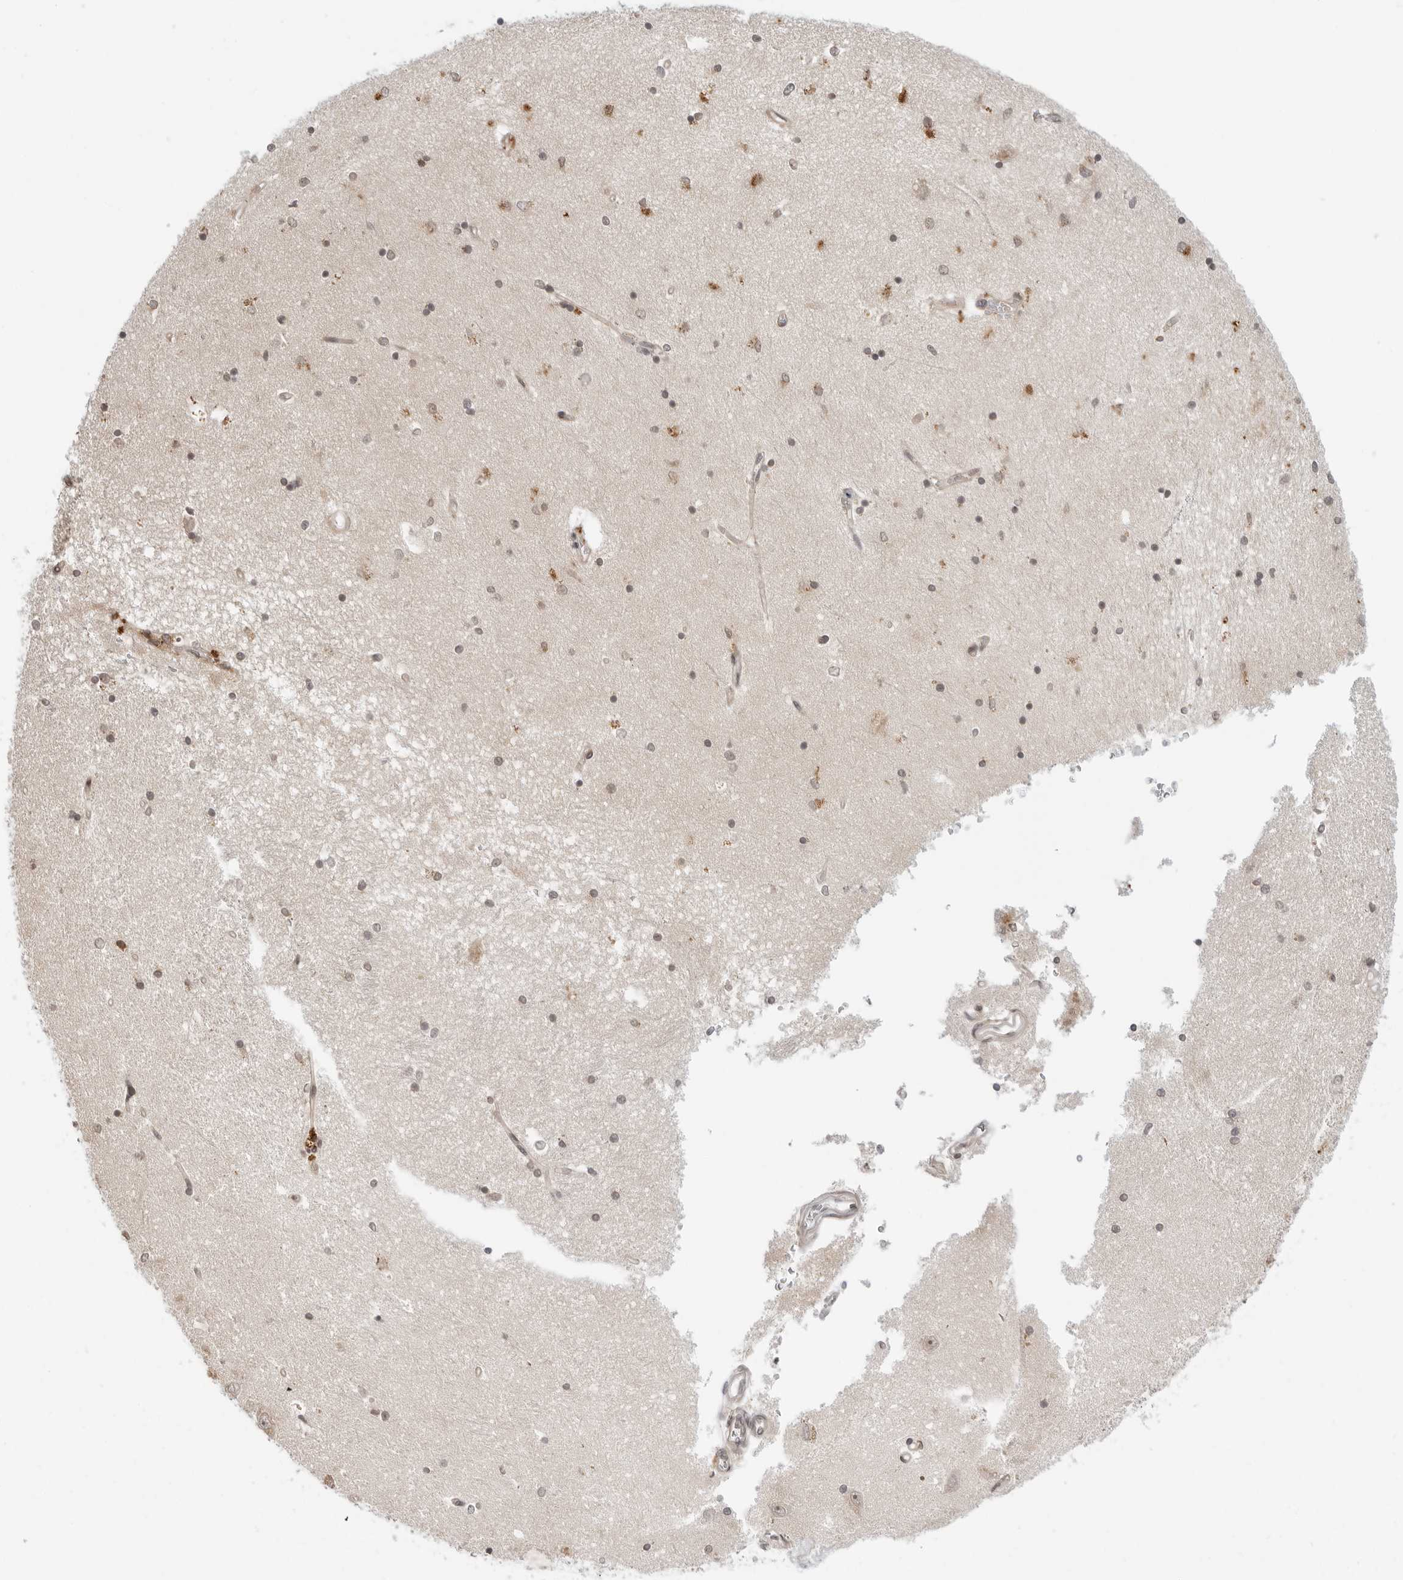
{"staining": {"intensity": "moderate", "quantity": "<25%", "location": "cytoplasmic/membranous"}, "tissue": "hippocampus", "cell_type": "Glial cells", "image_type": "normal", "snomed": [{"axis": "morphology", "description": "Normal tissue, NOS"}, {"axis": "topography", "description": "Hippocampus"}], "caption": "Hippocampus stained with DAB immunohistochemistry (IHC) reveals low levels of moderate cytoplasmic/membranous staining in approximately <25% of glial cells.", "gene": "TIPRL", "patient": {"sex": "male", "age": 45}}